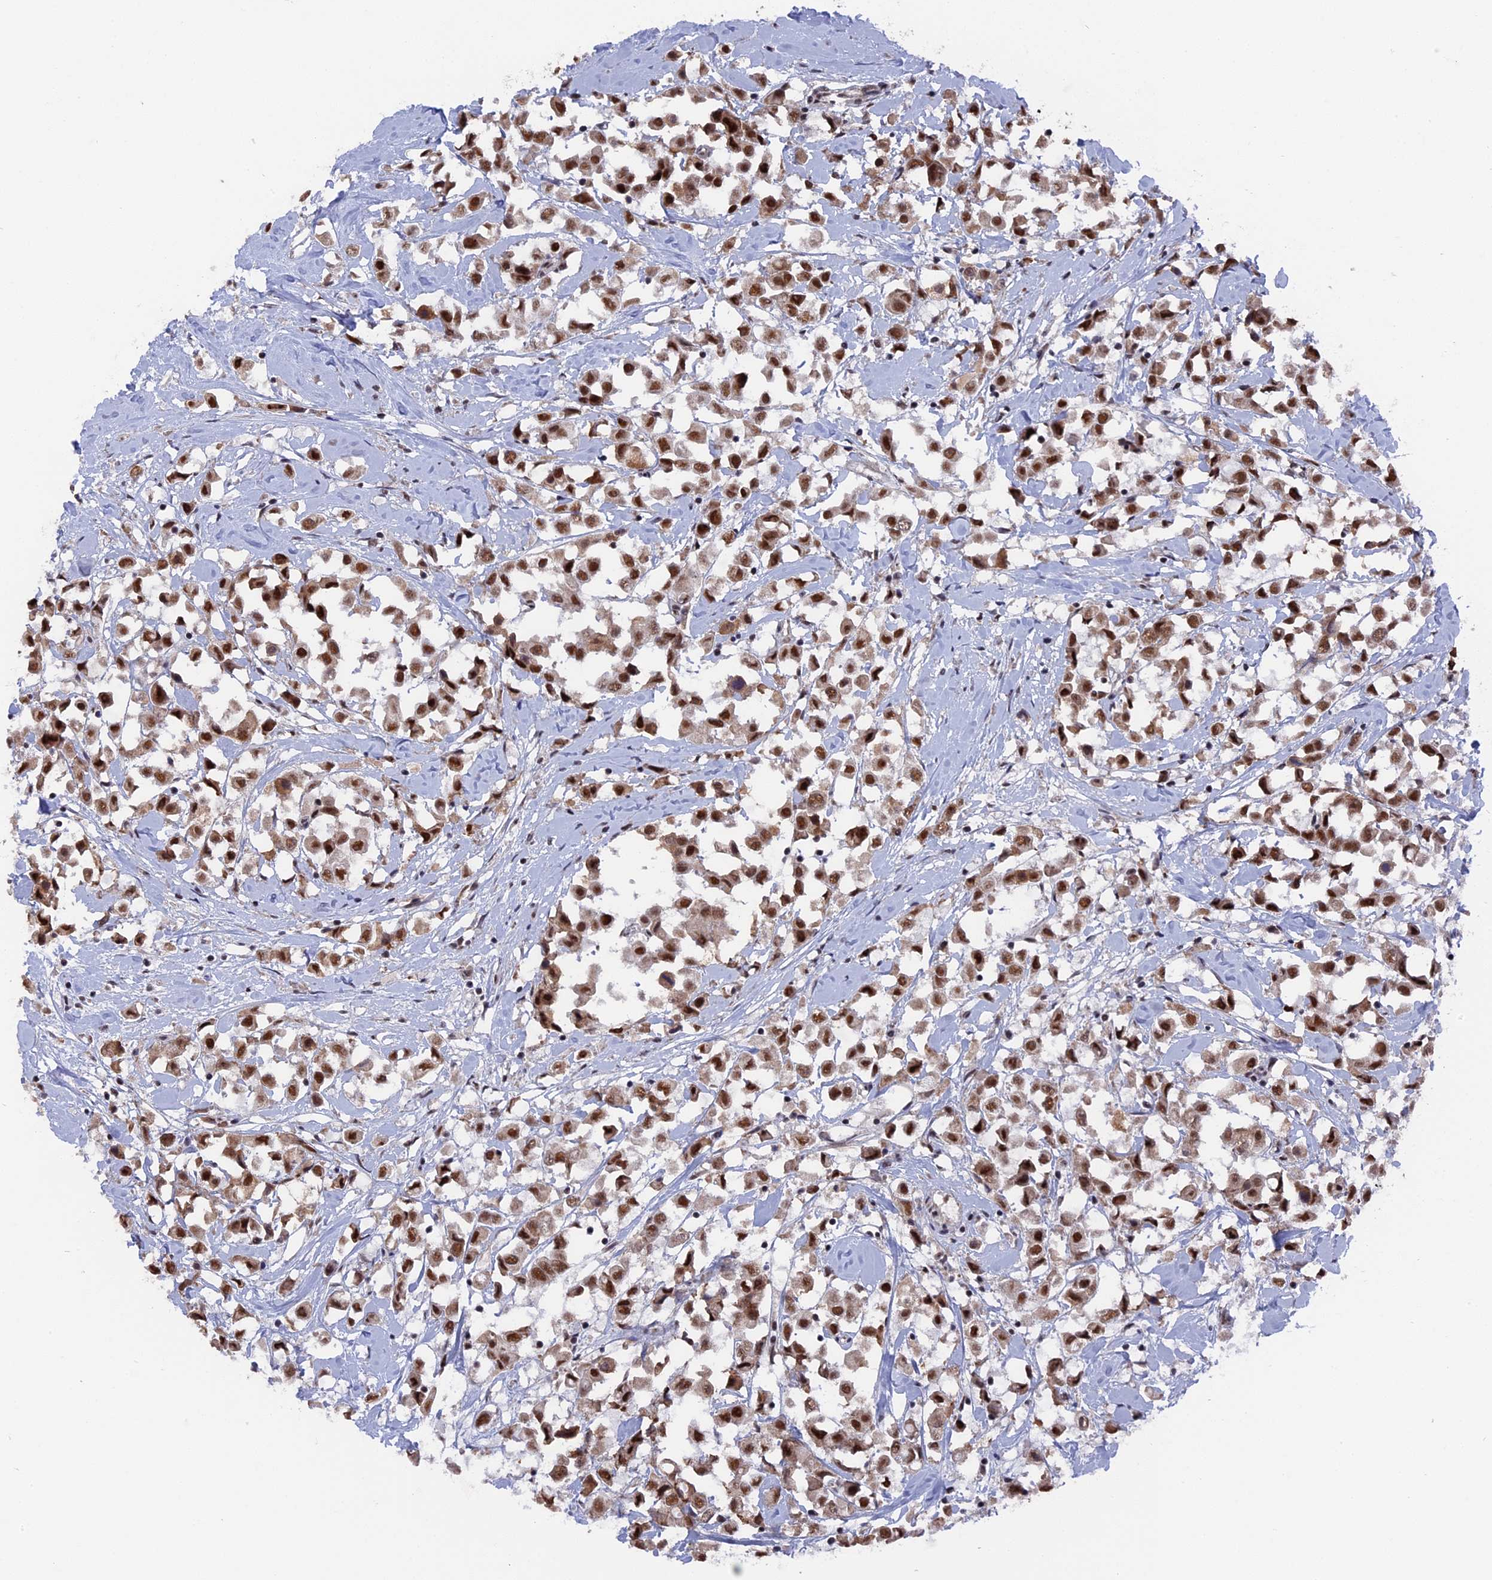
{"staining": {"intensity": "moderate", "quantity": ">75%", "location": "nuclear"}, "tissue": "breast cancer", "cell_type": "Tumor cells", "image_type": "cancer", "snomed": [{"axis": "morphology", "description": "Duct carcinoma"}, {"axis": "topography", "description": "Breast"}], "caption": "Tumor cells display medium levels of moderate nuclear staining in approximately >75% of cells in human breast intraductal carcinoma.", "gene": "SF3A2", "patient": {"sex": "female", "age": 61}}